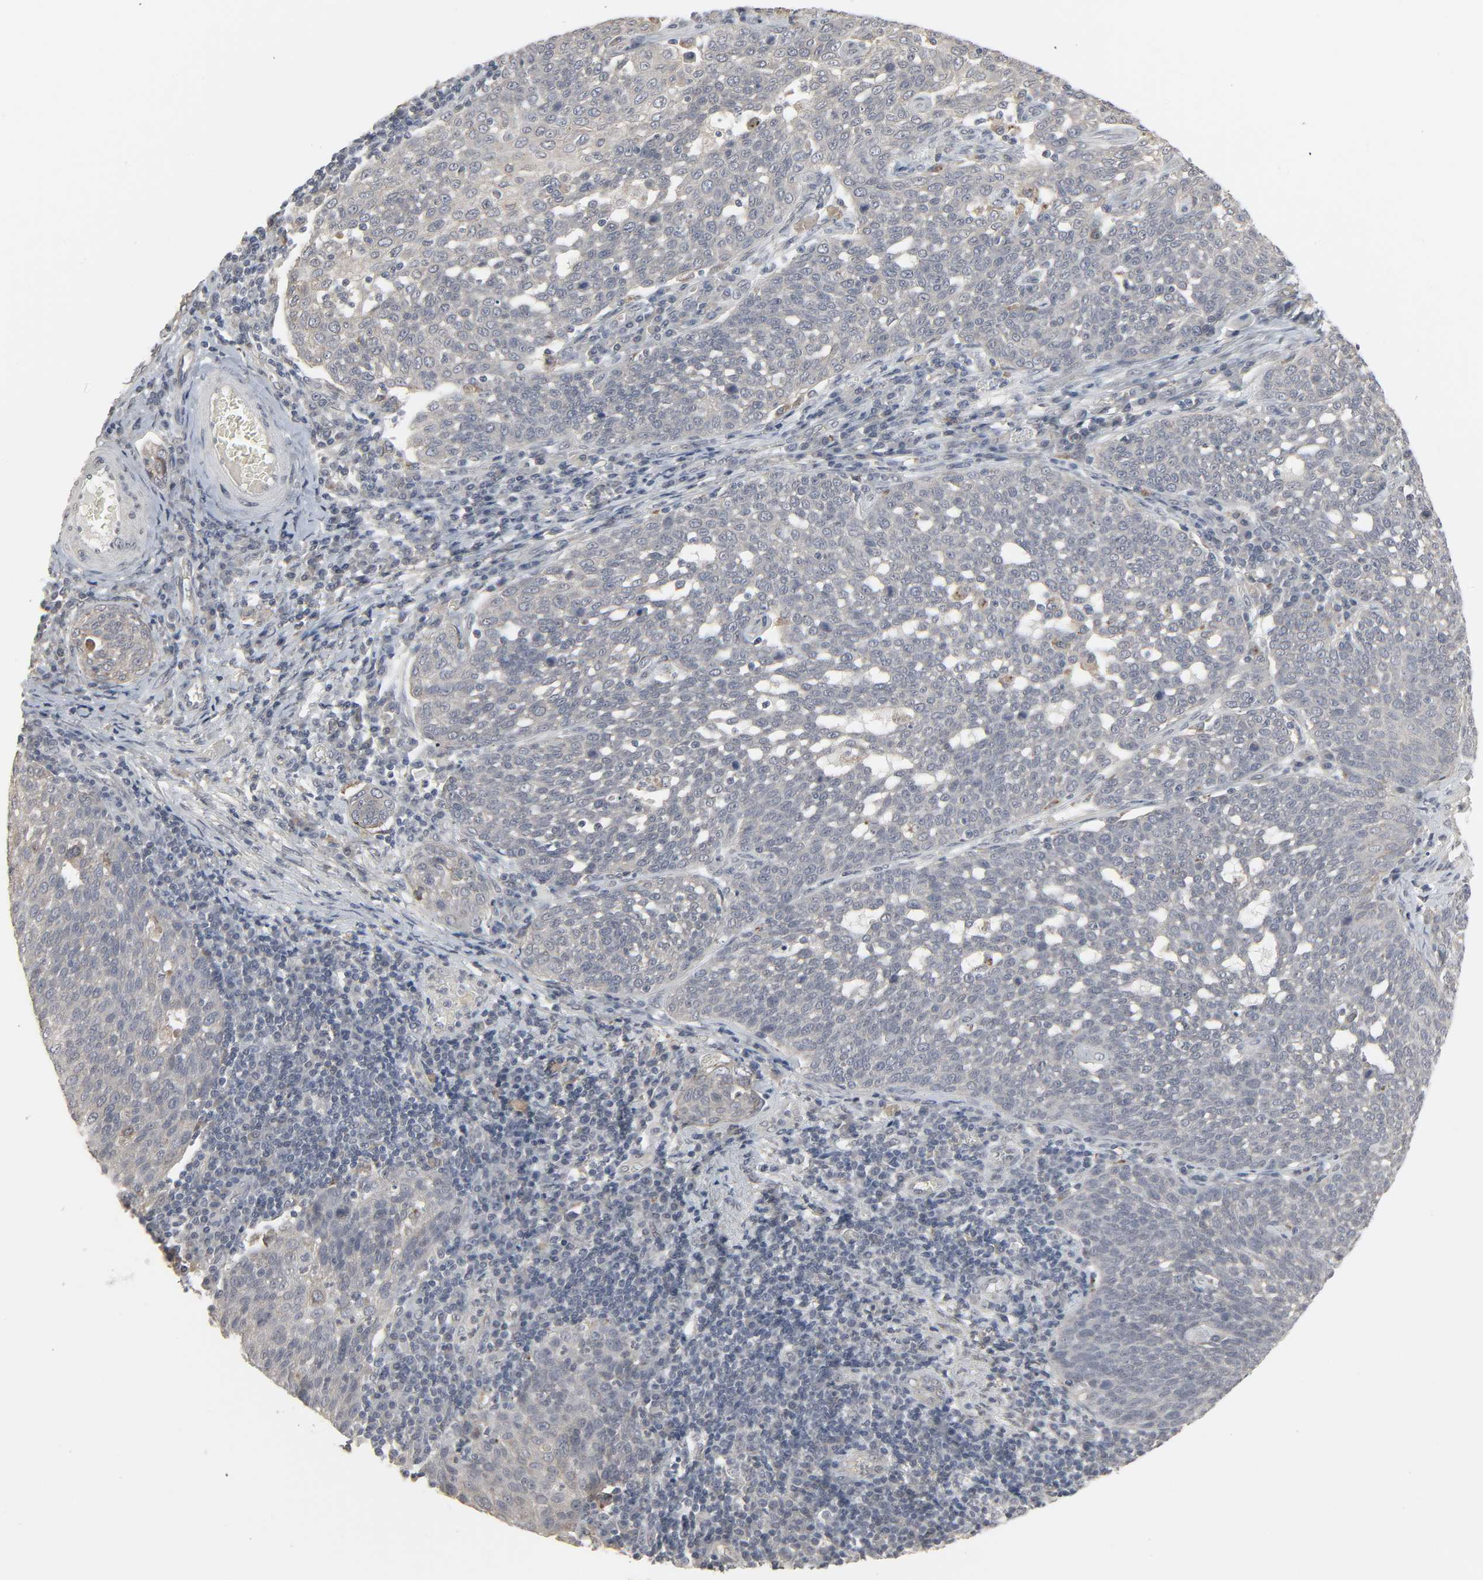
{"staining": {"intensity": "negative", "quantity": "none", "location": "none"}, "tissue": "cervical cancer", "cell_type": "Tumor cells", "image_type": "cancer", "snomed": [{"axis": "morphology", "description": "Squamous cell carcinoma, NOS"}, {"axis": "topography", "description": "Cervix"}], "caption": "IHC image of neoplastic tissue: human squamous cell carcinoma (cervical) stained with DAB shows no significant protein staining in tumor cells.", "gene": "ZNF222", "patient": {"sex": "female", "age": 34}}